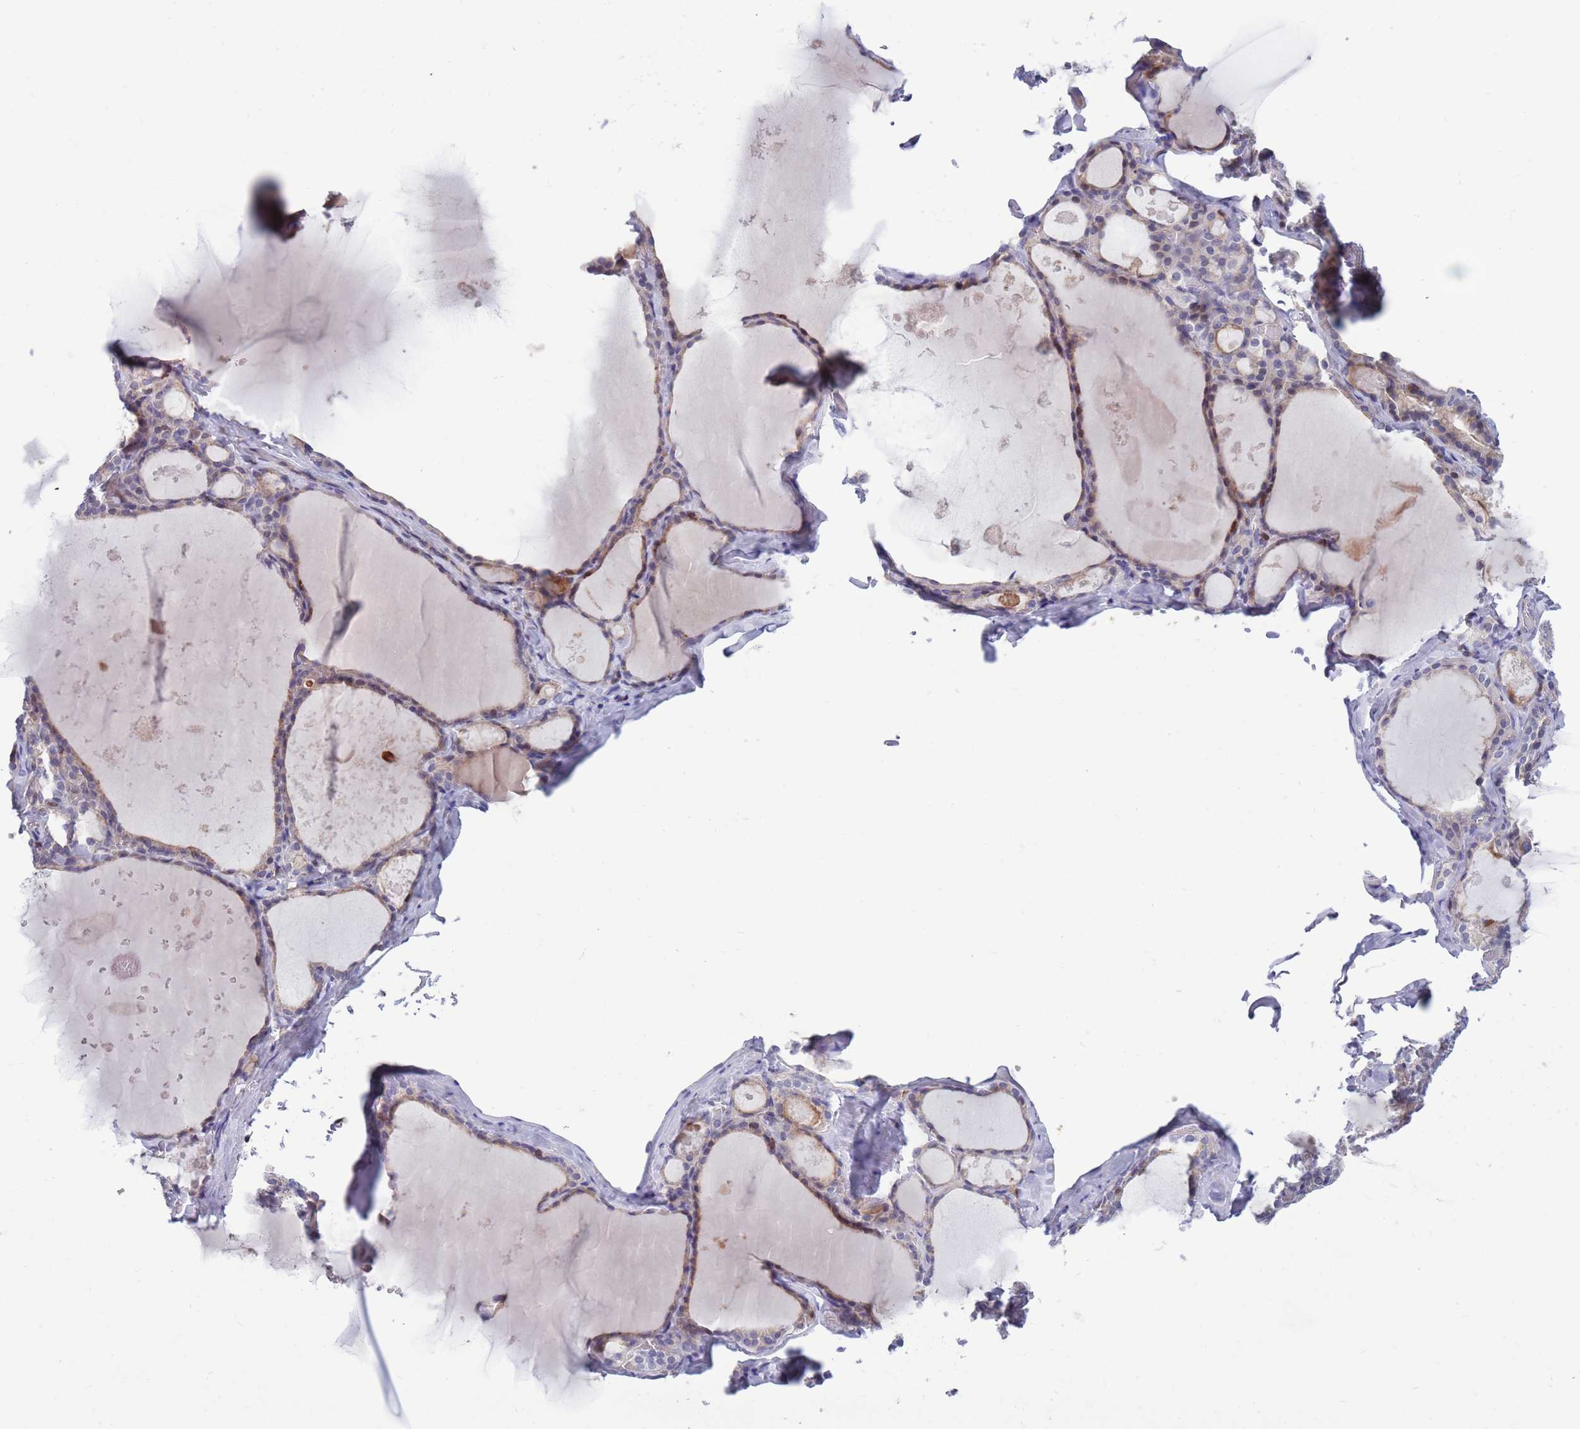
{"staining": {"intensity": "weak", "quantity": "25%-75%", "location": "cytoplasmic/membranous,nuclear"}, "tissue": "thyroid gland", "cell_type": "Glandular cells", "image_type": "normal", "snomed": [{"axis": "morphology", "description": "Normal tissue, NOS"}, {"axis": "topography", "description": "Thyroid gland"}], "caption": "This micrograph reveals IHC staining of unremarkable human thyroid gland, with low weak cytoplasmic/membranous,nuclear expression in about 25%-75% of glandular cells.", "gene": "KLHL29", "patient": {"sex": "male", "age": 56}}